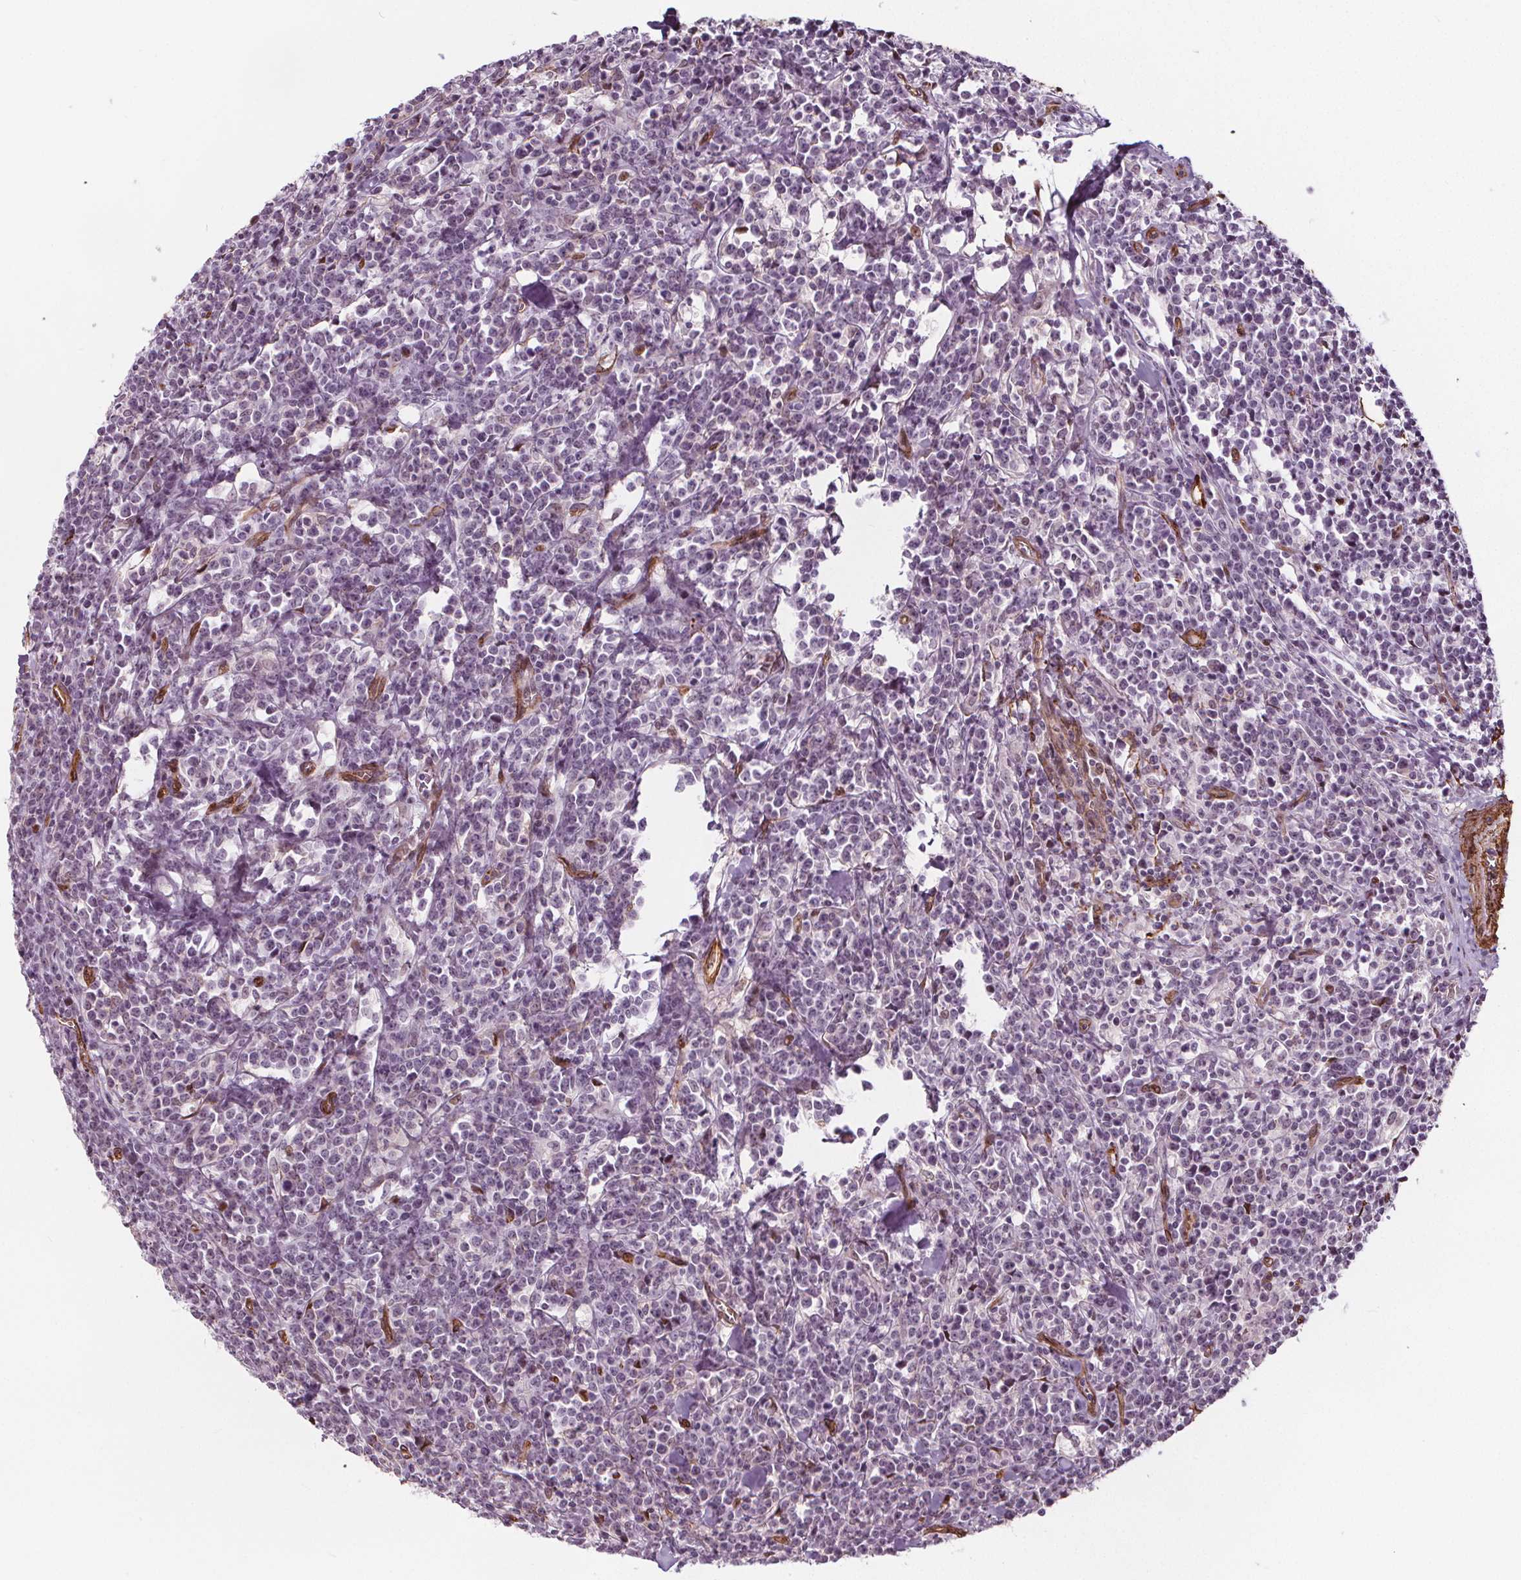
{"staining": {"intensity": "negative", "quantity": "none", "location": "none"}, "tissue": "lymphoma", "cell_type": "Tumor cells", "image_type": "cancer", "snomed": [{"axis": "morphology", "description": "Malignant lymphoma, non-Hodgkin's type, High grade"}, {"axis": "topography", "description": "Small intestine"}], "caption": "A high-resolution micrograph shows immunohistochemistry staining of malignant lymphoma, non-Hodgkin's type (high-grade), which exhibits no significant expression in tumor cells.", "gene": "HAS1", "patient": {"sex": "female", "age": 56}}